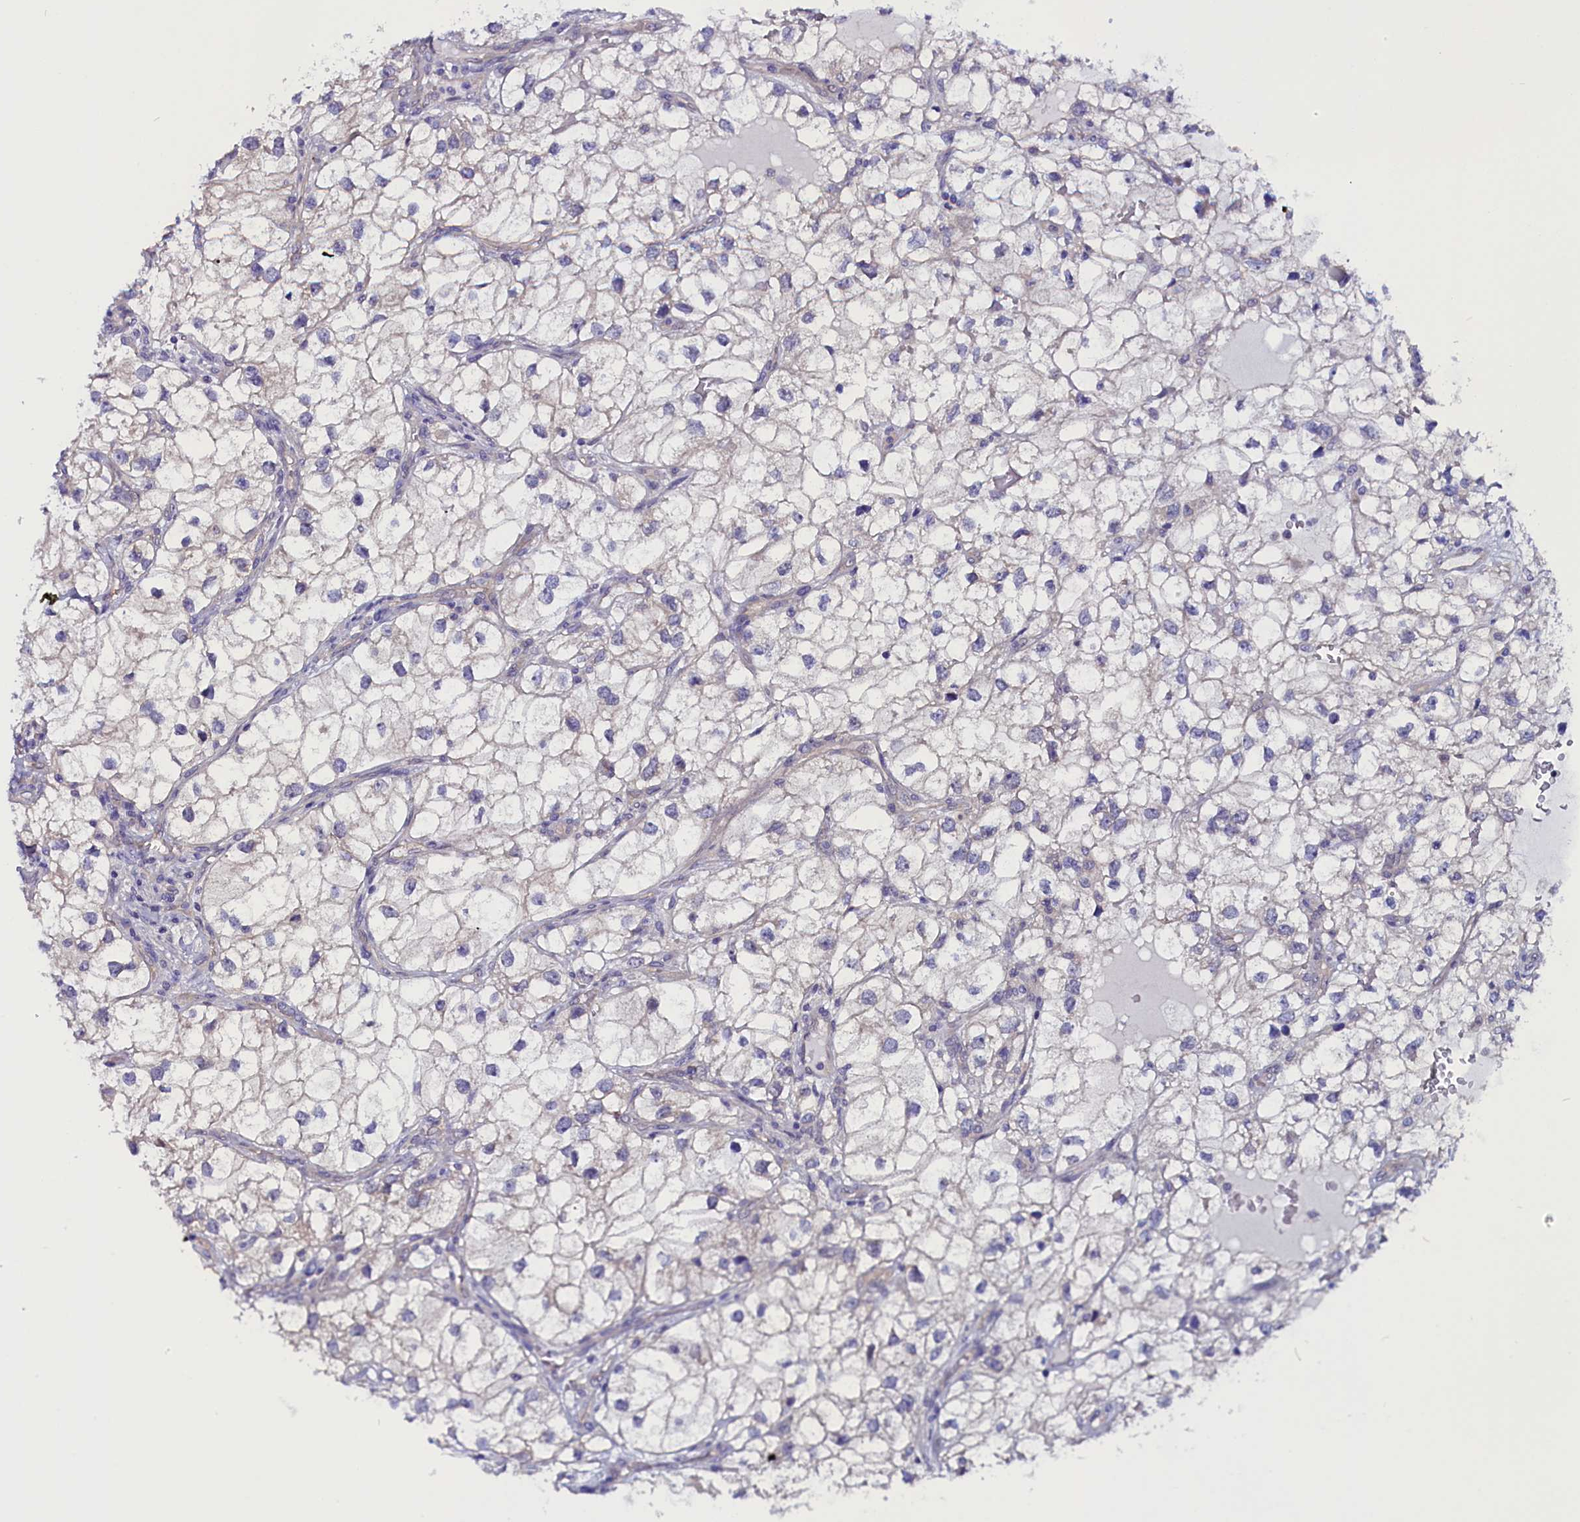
{"staining": {"intensity": "negative", "quantity": "none", "location": "none"}, "tissue": "renal cancer", "cell_type": "Tumor cells", "image_type": "cancer", "snomed": [{"axis": "morphology", "description": "Adenocarcinoma, NOS"}, {"axis": "topography", "description": "Kidney"}], "caption": "Immunohistochemistry of human adenocarcinoma (renal) shows no expression in tumor cells.", "gene": "CIAPIN1", "patient": {"sex": "male", "age": 59}}